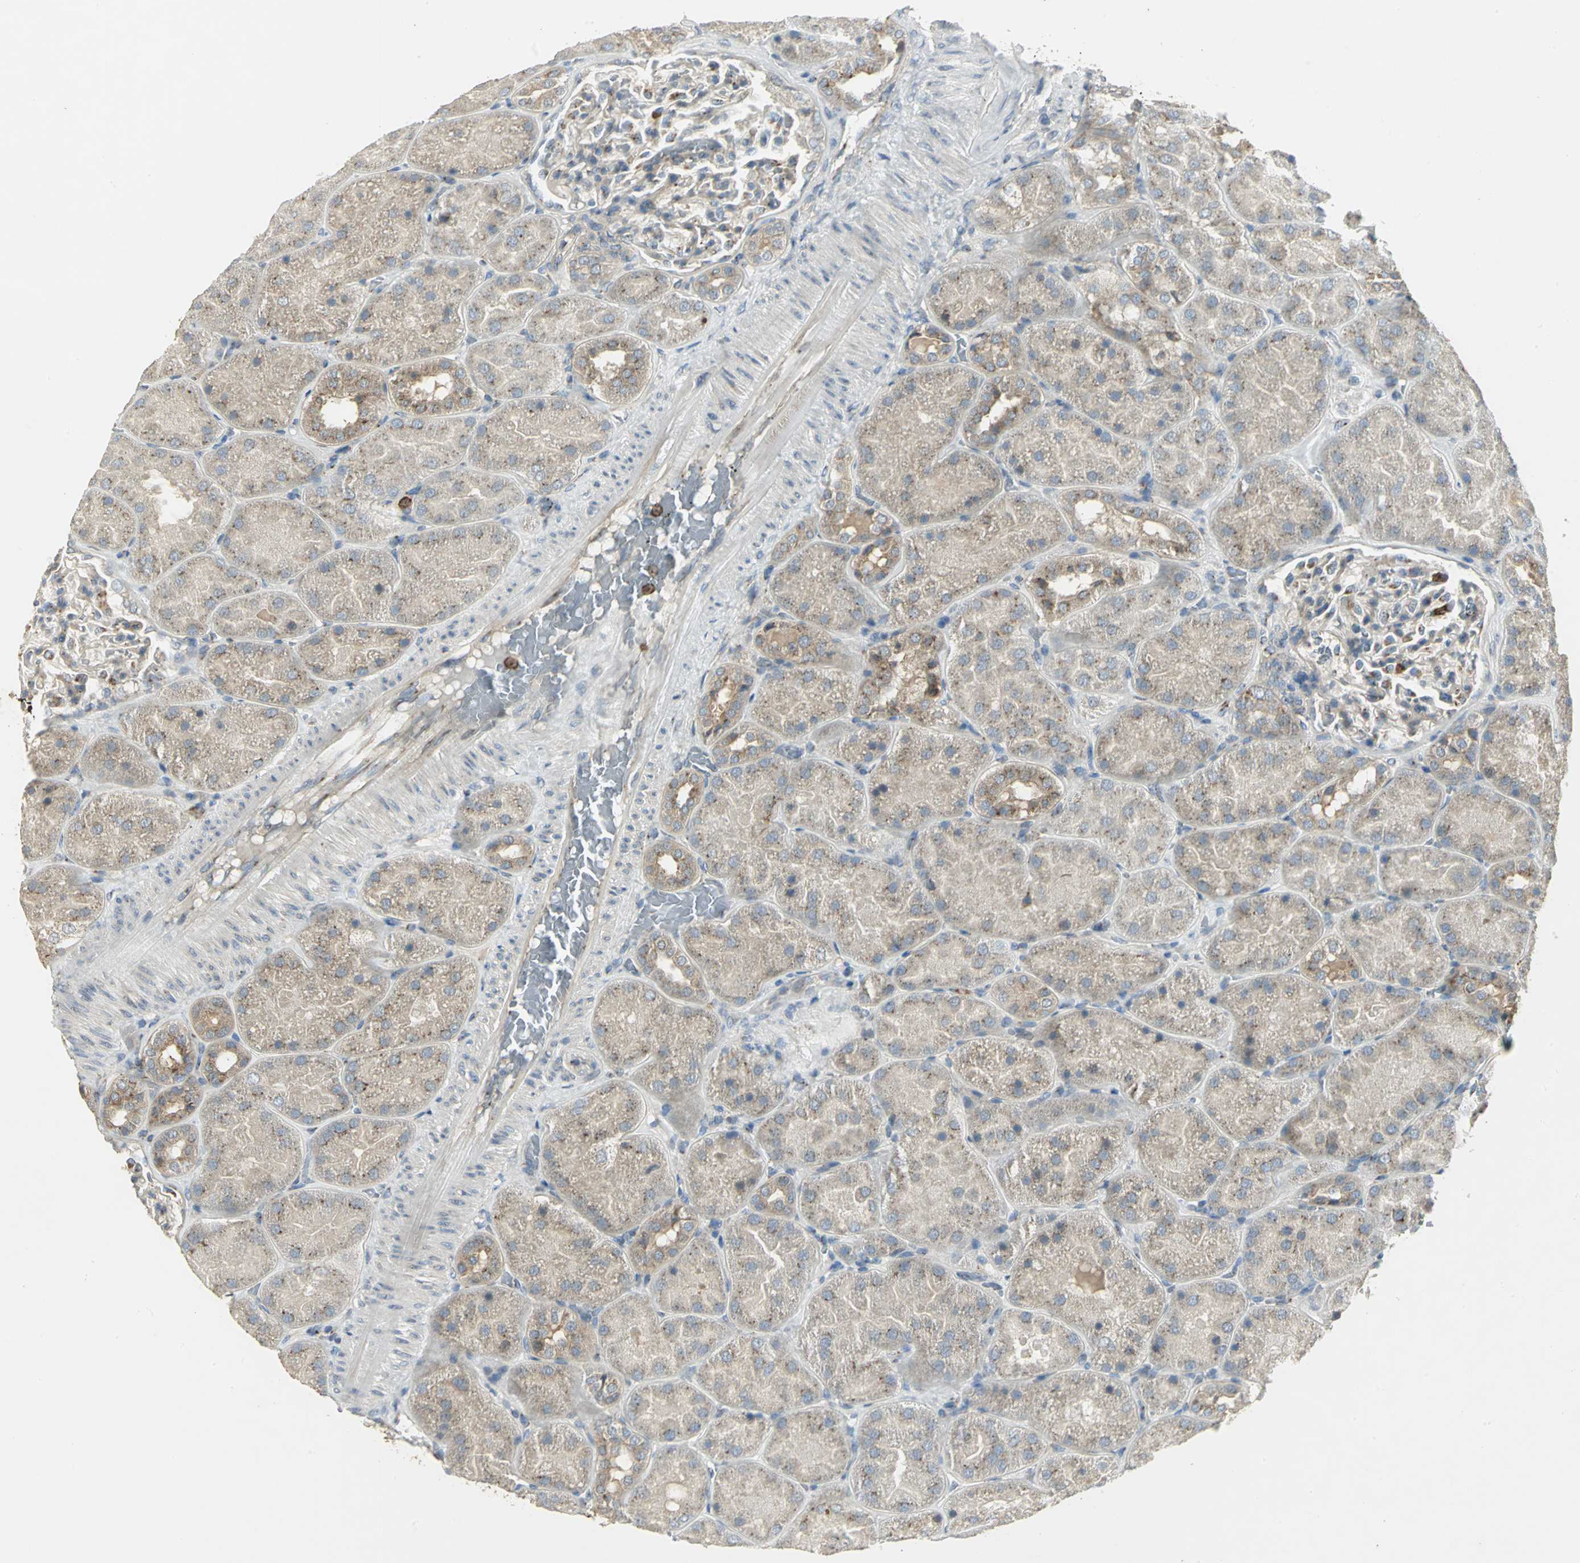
{"staining": {"intensity": "weak", "quantity": "<25%", "location": "cytoplasmic/membranous"}, "tissue": "kidney", "cell_type": "Cells in glomeruli", "image_type": "normal", "snomed": [{"axis": "morphology", "description": "Normal tissue, NOS"}, {"axis": "topography", "description": "Kidney"}], "caption": "Cells in glomeruli show no significant protein positivity in normal kidney. The staining was performed using DAB to visualize the protein expression in brown, while the nuclei were stained in blue with hematoxylin (Magnification: 20x).", "gene": "TM9SF2", "patient": {"sex": "male", "age": 28}}